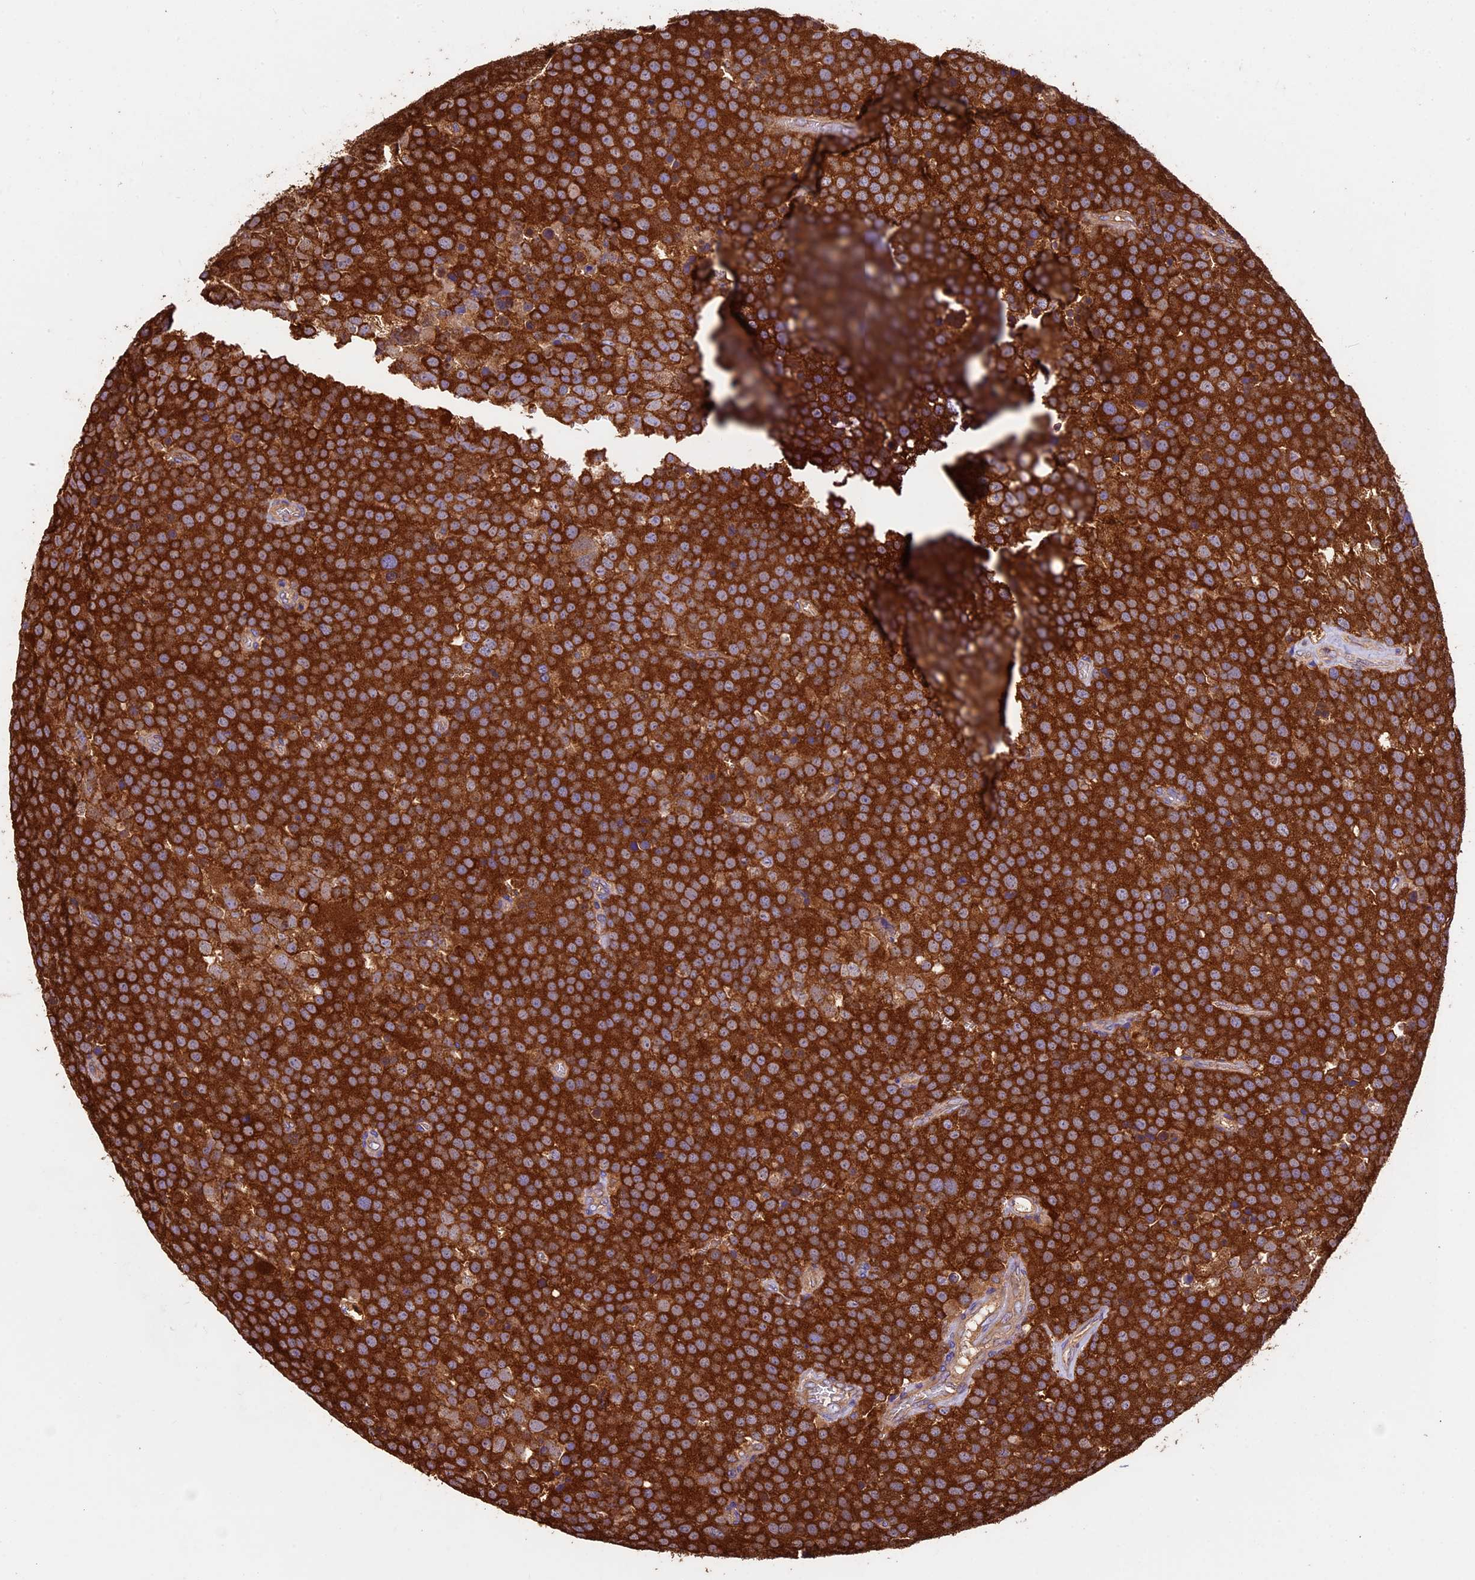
{"staining": {"intensity": "strong", "quantity": ">75%", "location": "cytoplasmic/membranous"}, "tissue": "testis cancer", "cell_type": "Tumor cells", "image_type": "cancer", "snomed": [{"axis": "morphology", "description": "Seminoma, NOS"}, {"axis": "topography", "description": "Testis"}], "caption": "Human seminoma (testis) stained with a brown dye shows strong cytoplasmic/membranous positive staining in approximately >75% of tumor cells.", "gene": "KARS1", "patient": {"sex": "male", "age": 71}}